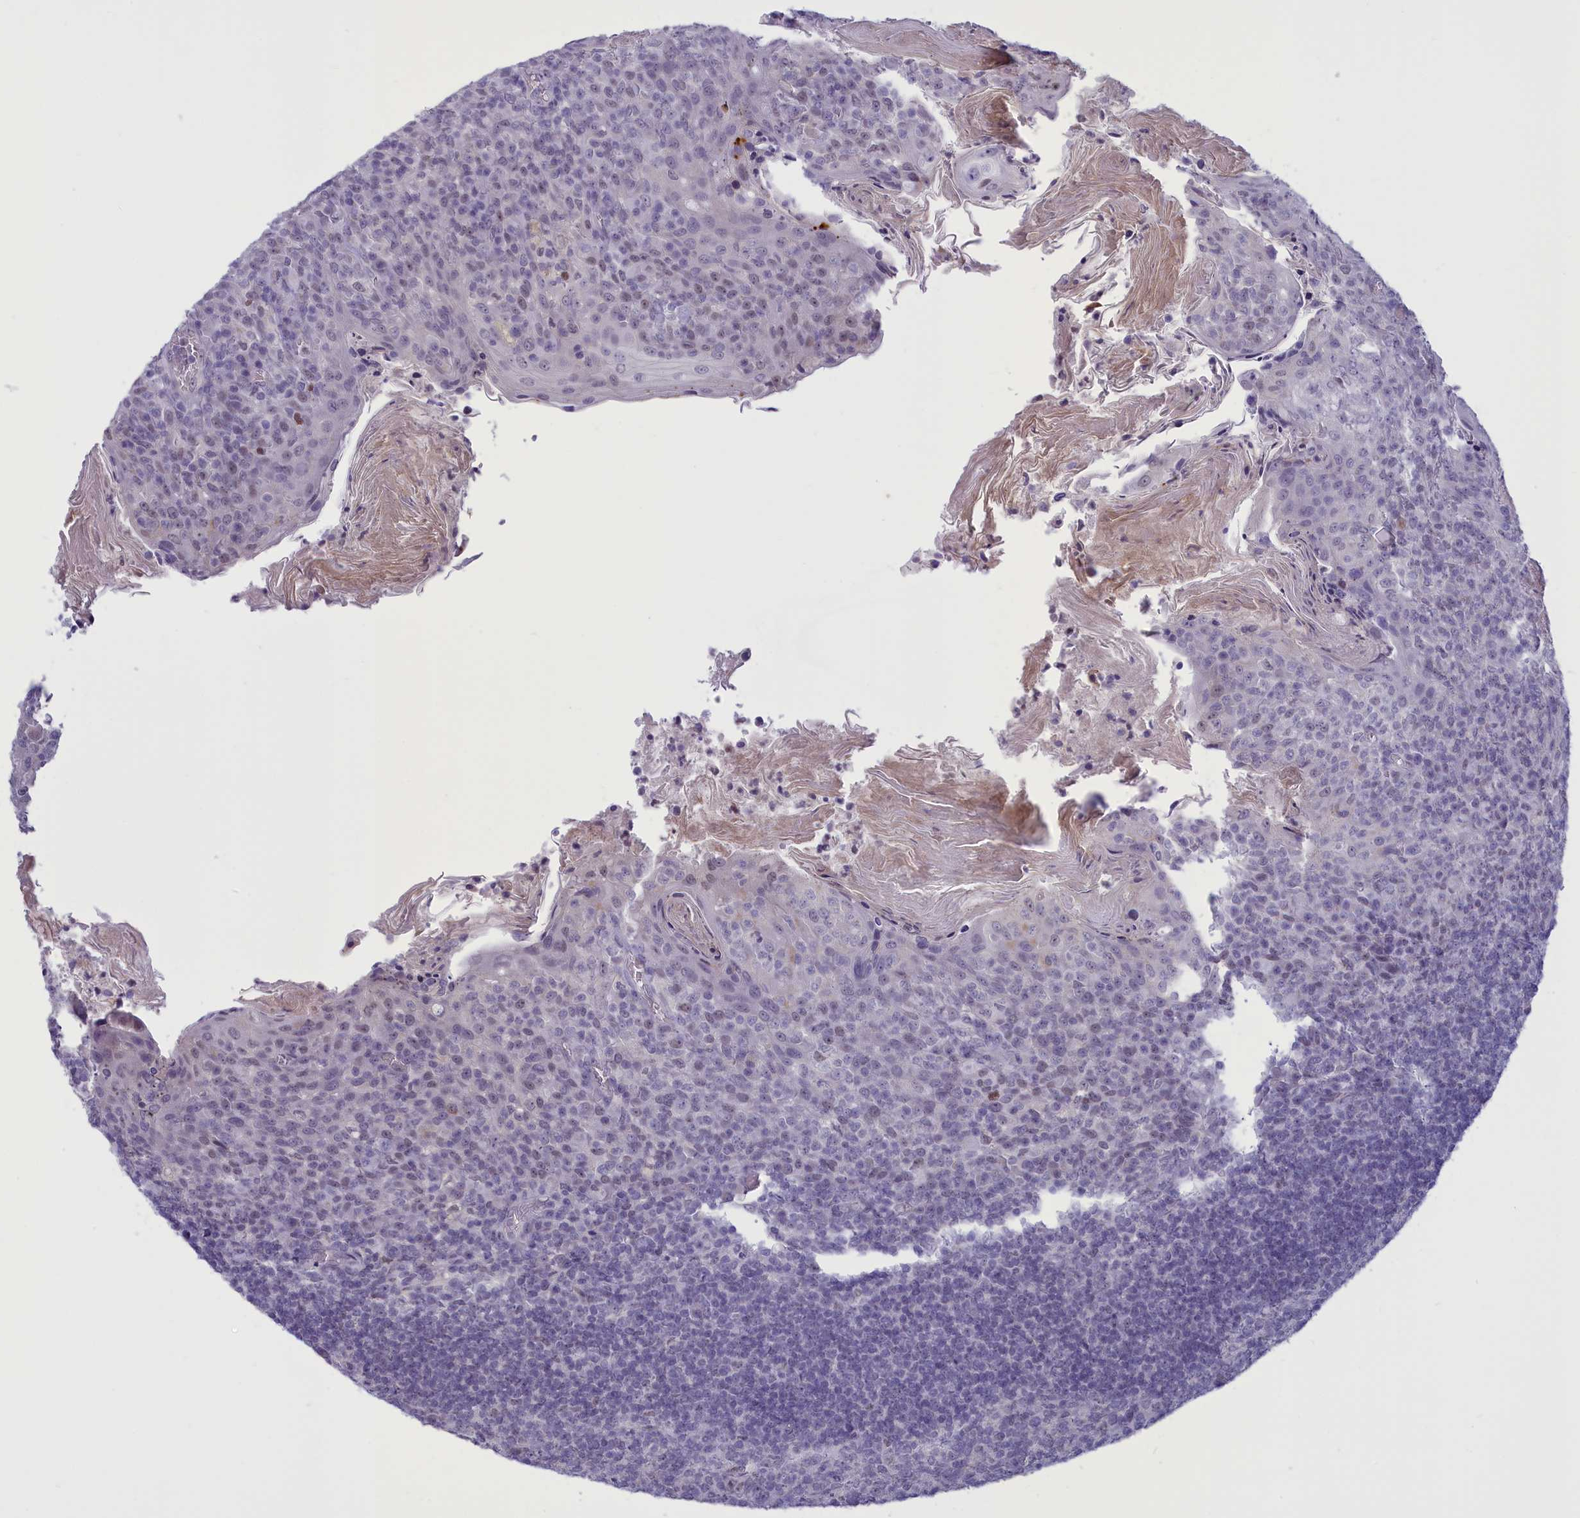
{"staining": {"intensity": "negative", "quantity": "none", "location": "none"}, "tissue": "tonsil", "cell_type": "Germinal center cells", "image_type": "normal", "snomed": [{"axis": "morphology", "description": "Normal tissue, NOS"}, {"axis": "topography", "description": "Tonsil"}], "caption": "Germinal center cells show no significant protein expression in unremarkable tonsil. (DAB immunohistochemistry with hematoxylin counter stain).", "gene": "ELOA2", "patient": {"sex": "female", "age": 10}}